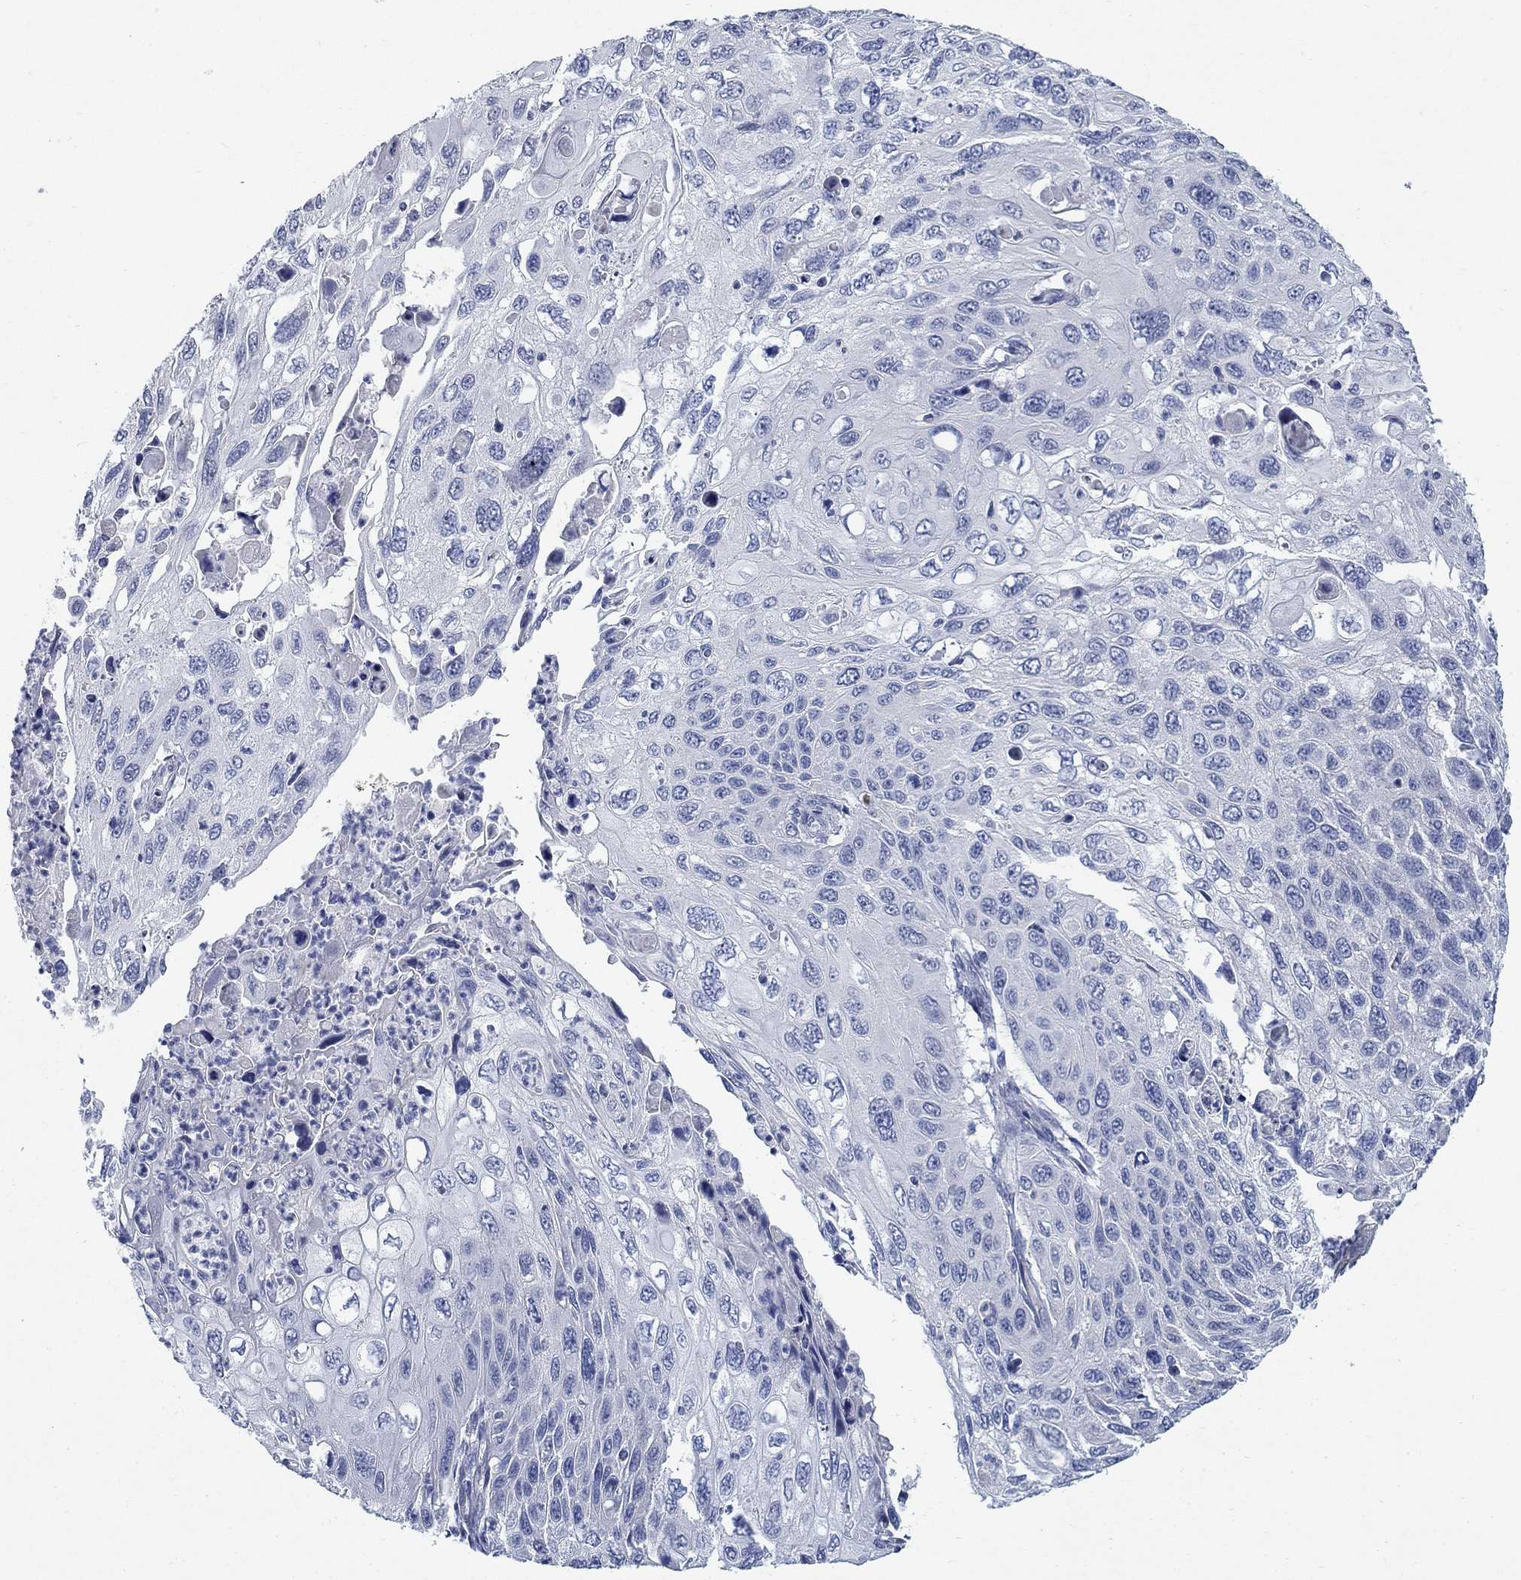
{"staining": {"intensity": "negative", "quantity": "none", "location": "none"}, "tissue": "cervical cancer", "cell_type": "Tumor cells", "image_type": "cancer", "snomed": [{"axis": "morphology", "description": "Squamous cell carcinoma, NOS"}, {"axis": "topography", "description": "Cervix"}], "caption": "Tumor cells show no significant protein staining in squamous cell carcinoma (cervical).", "gene": "DNER", "patient": {"sex": "female", "age": 70}}